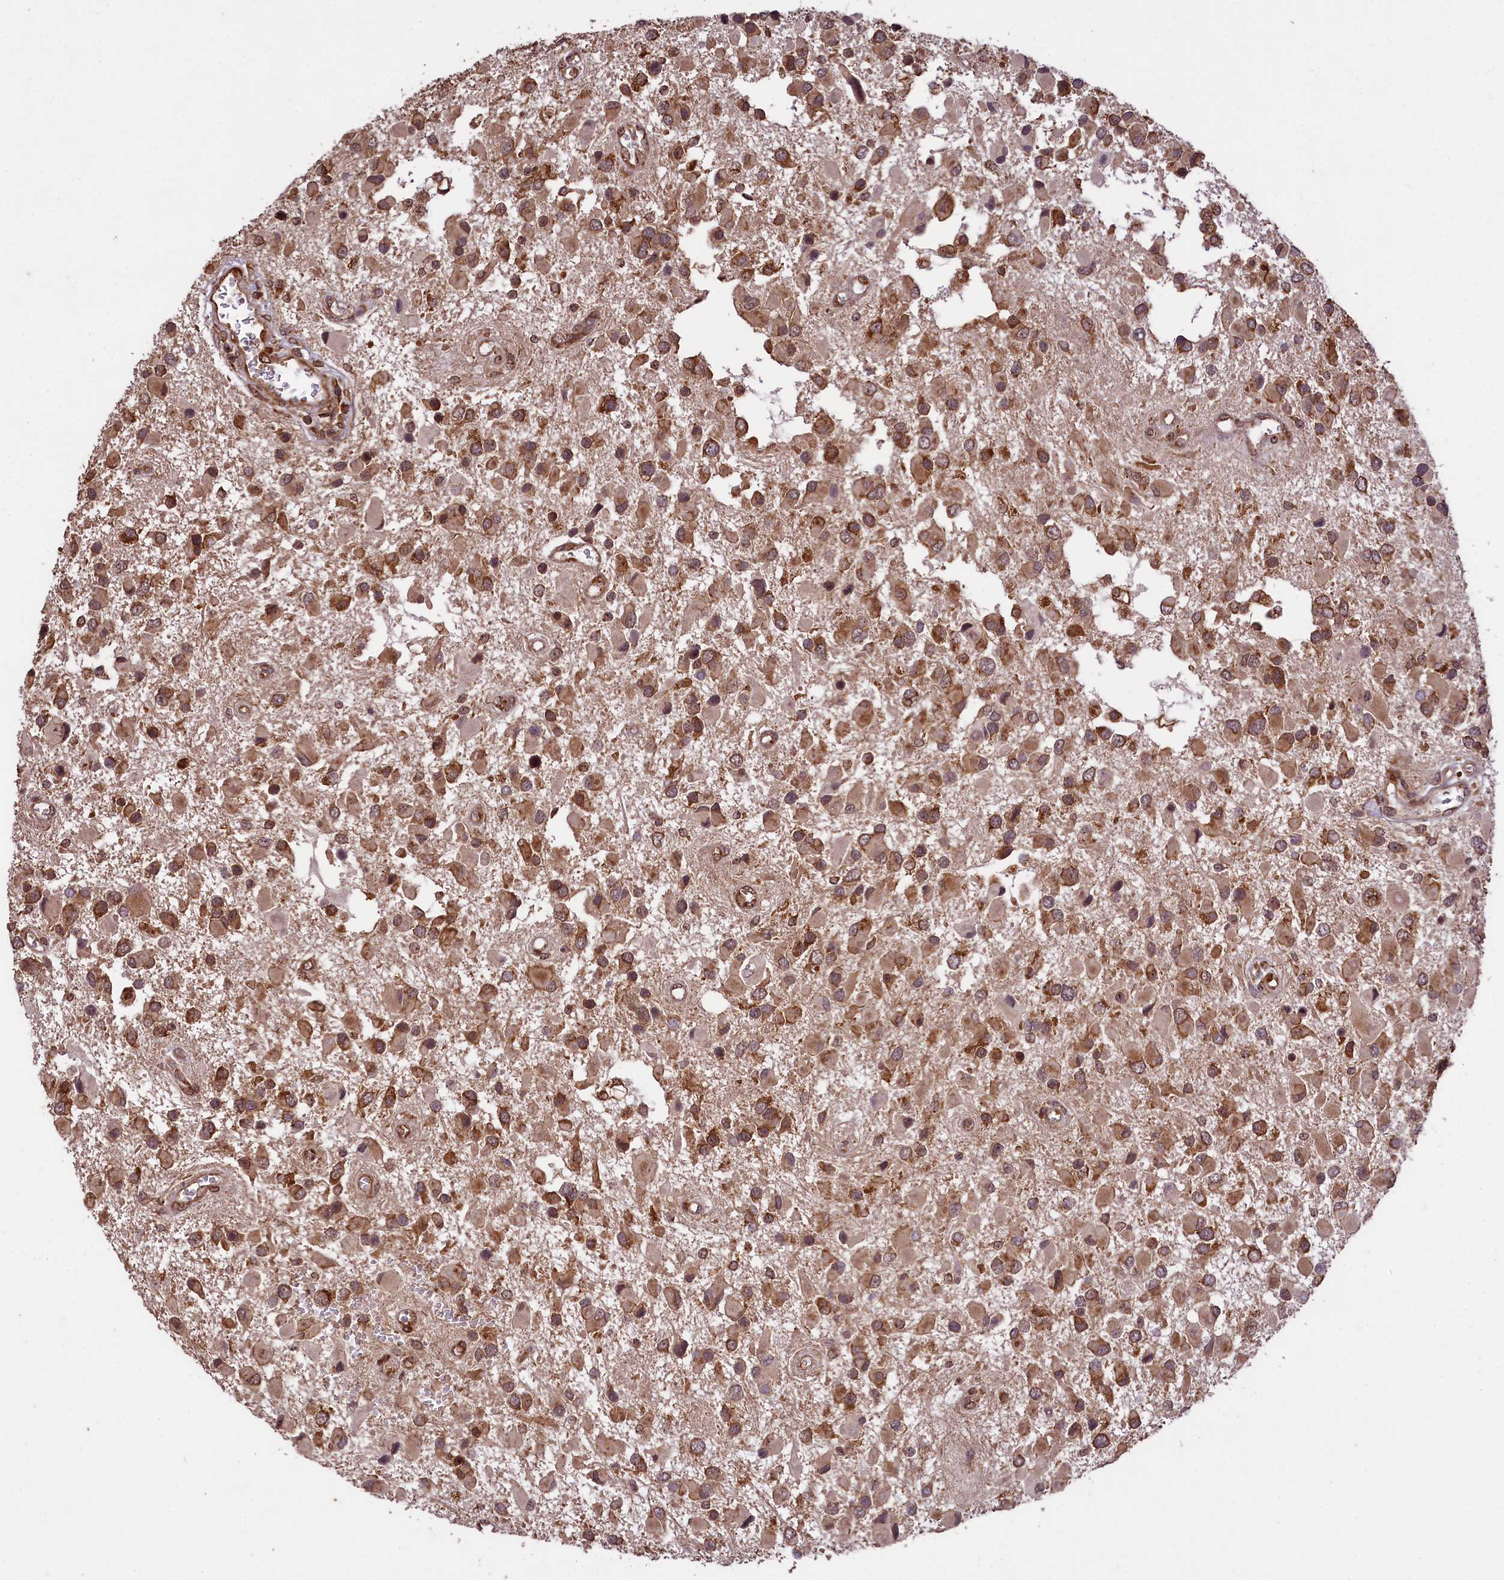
{"staining": {"intensity": "moderate", "quantity": ">75%", "location": "cytoplasmic/membranous"}, "tissue": "glioma", "cell_type": "Tumor cells", "image_type": "cancer", "snomed": [{"axis": "morphology", "description": "Glioma, malignant, High grade"}, {"axis": "topography", "description": "Brain"}], "caption": "High-magnification brightfield microscopy of malignant high-grade glioma stained with DAB (brown) and counterstained with hematoxylin (blue). tumor cells exhibit moderate cytoplasmic/membranous expression is identified in approximately>75% of cells.", "gene": "LARP4", "patient": {"sex": "male", "age": 53}}